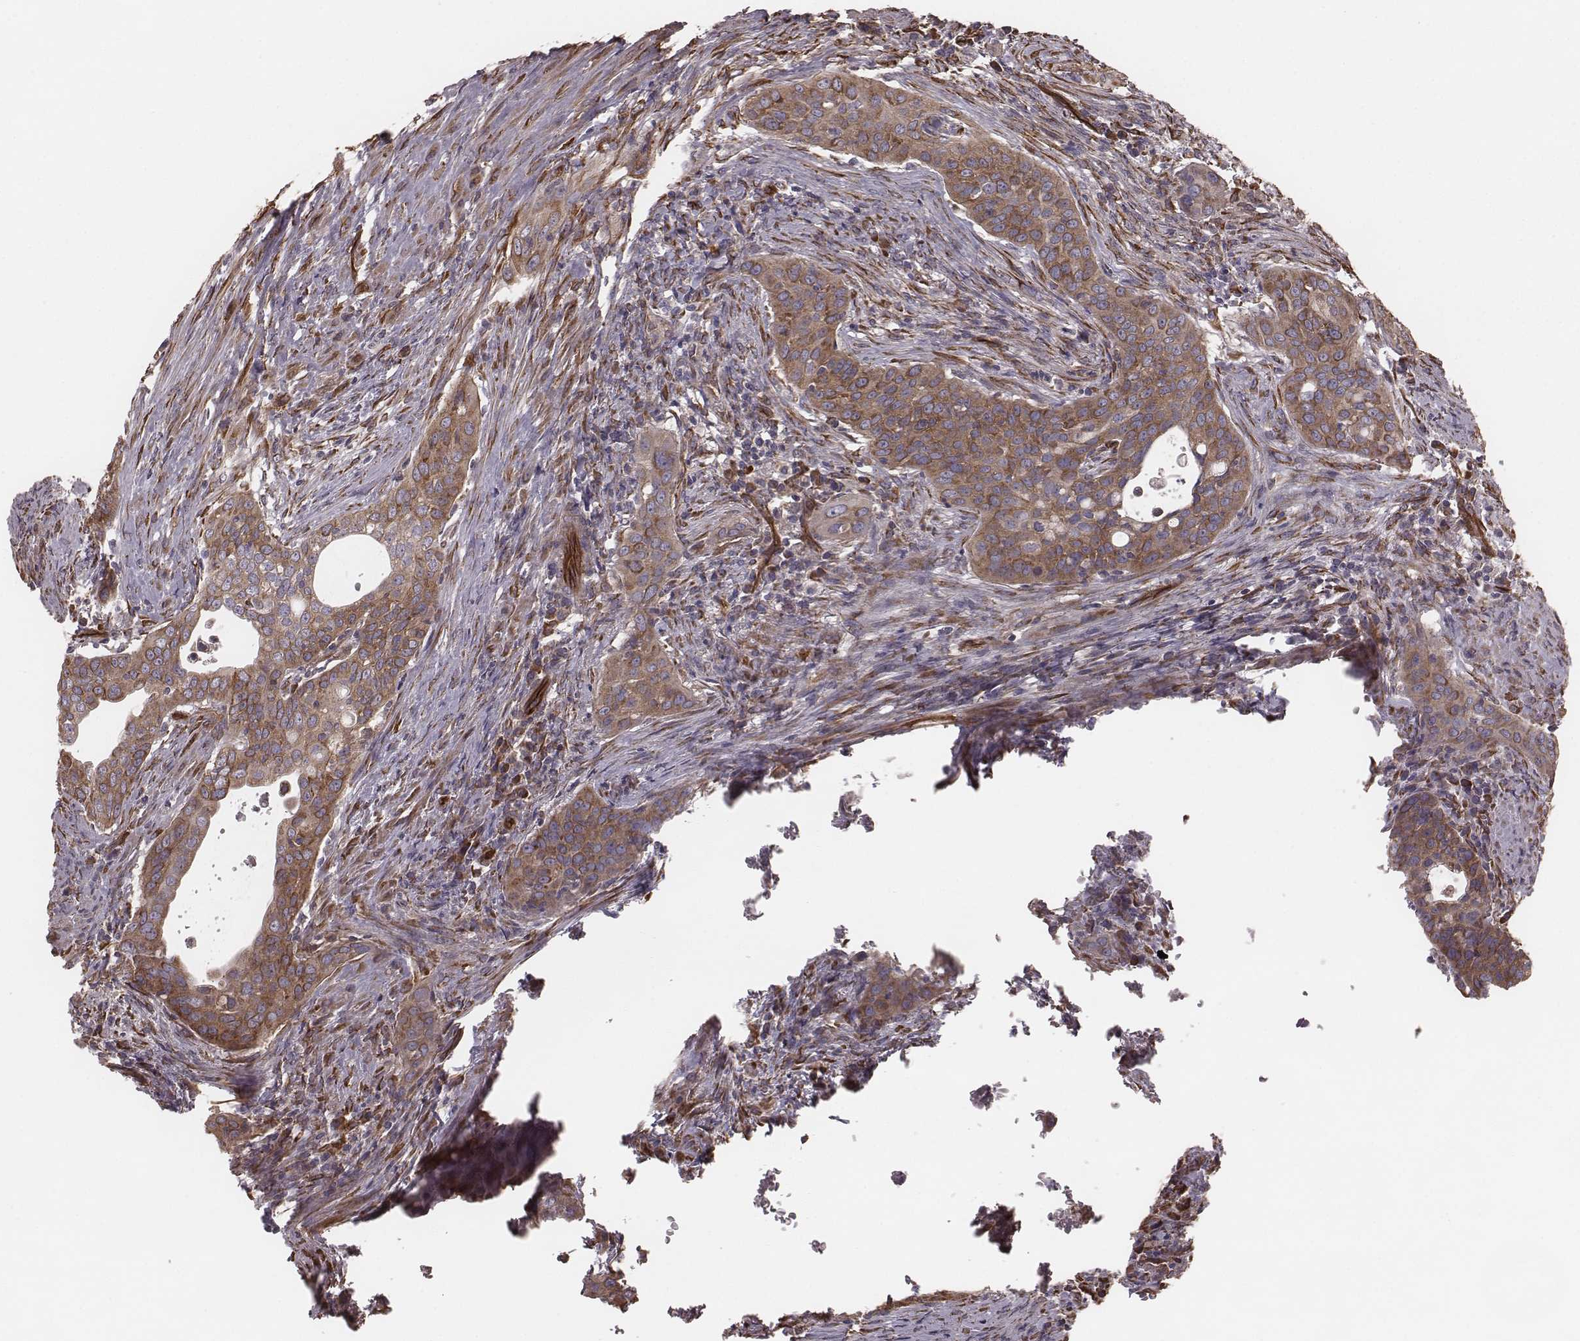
{"staining": {"intensity": "moderate", "quantity": ">75%", "location": "cytoplasmic/membranous"}, "tissue": "urothelial cancer", "cell_type": "Tumor cells", "image_type": "cancer", "snomed": [{"axis": "morphology", "description": "Urothelial carcinoma, High grade"}, {"axis": "topography", "description": "Urinary bladder"}], "caption": "IHC (DAB) staining of urothelial carcinoma (high-grade) displays moderate cytoplasmic/membranous protein staining in about >75% of tumor cells.", "gene": "PALMD", "patient": {"sex": "male", "age": 82}}